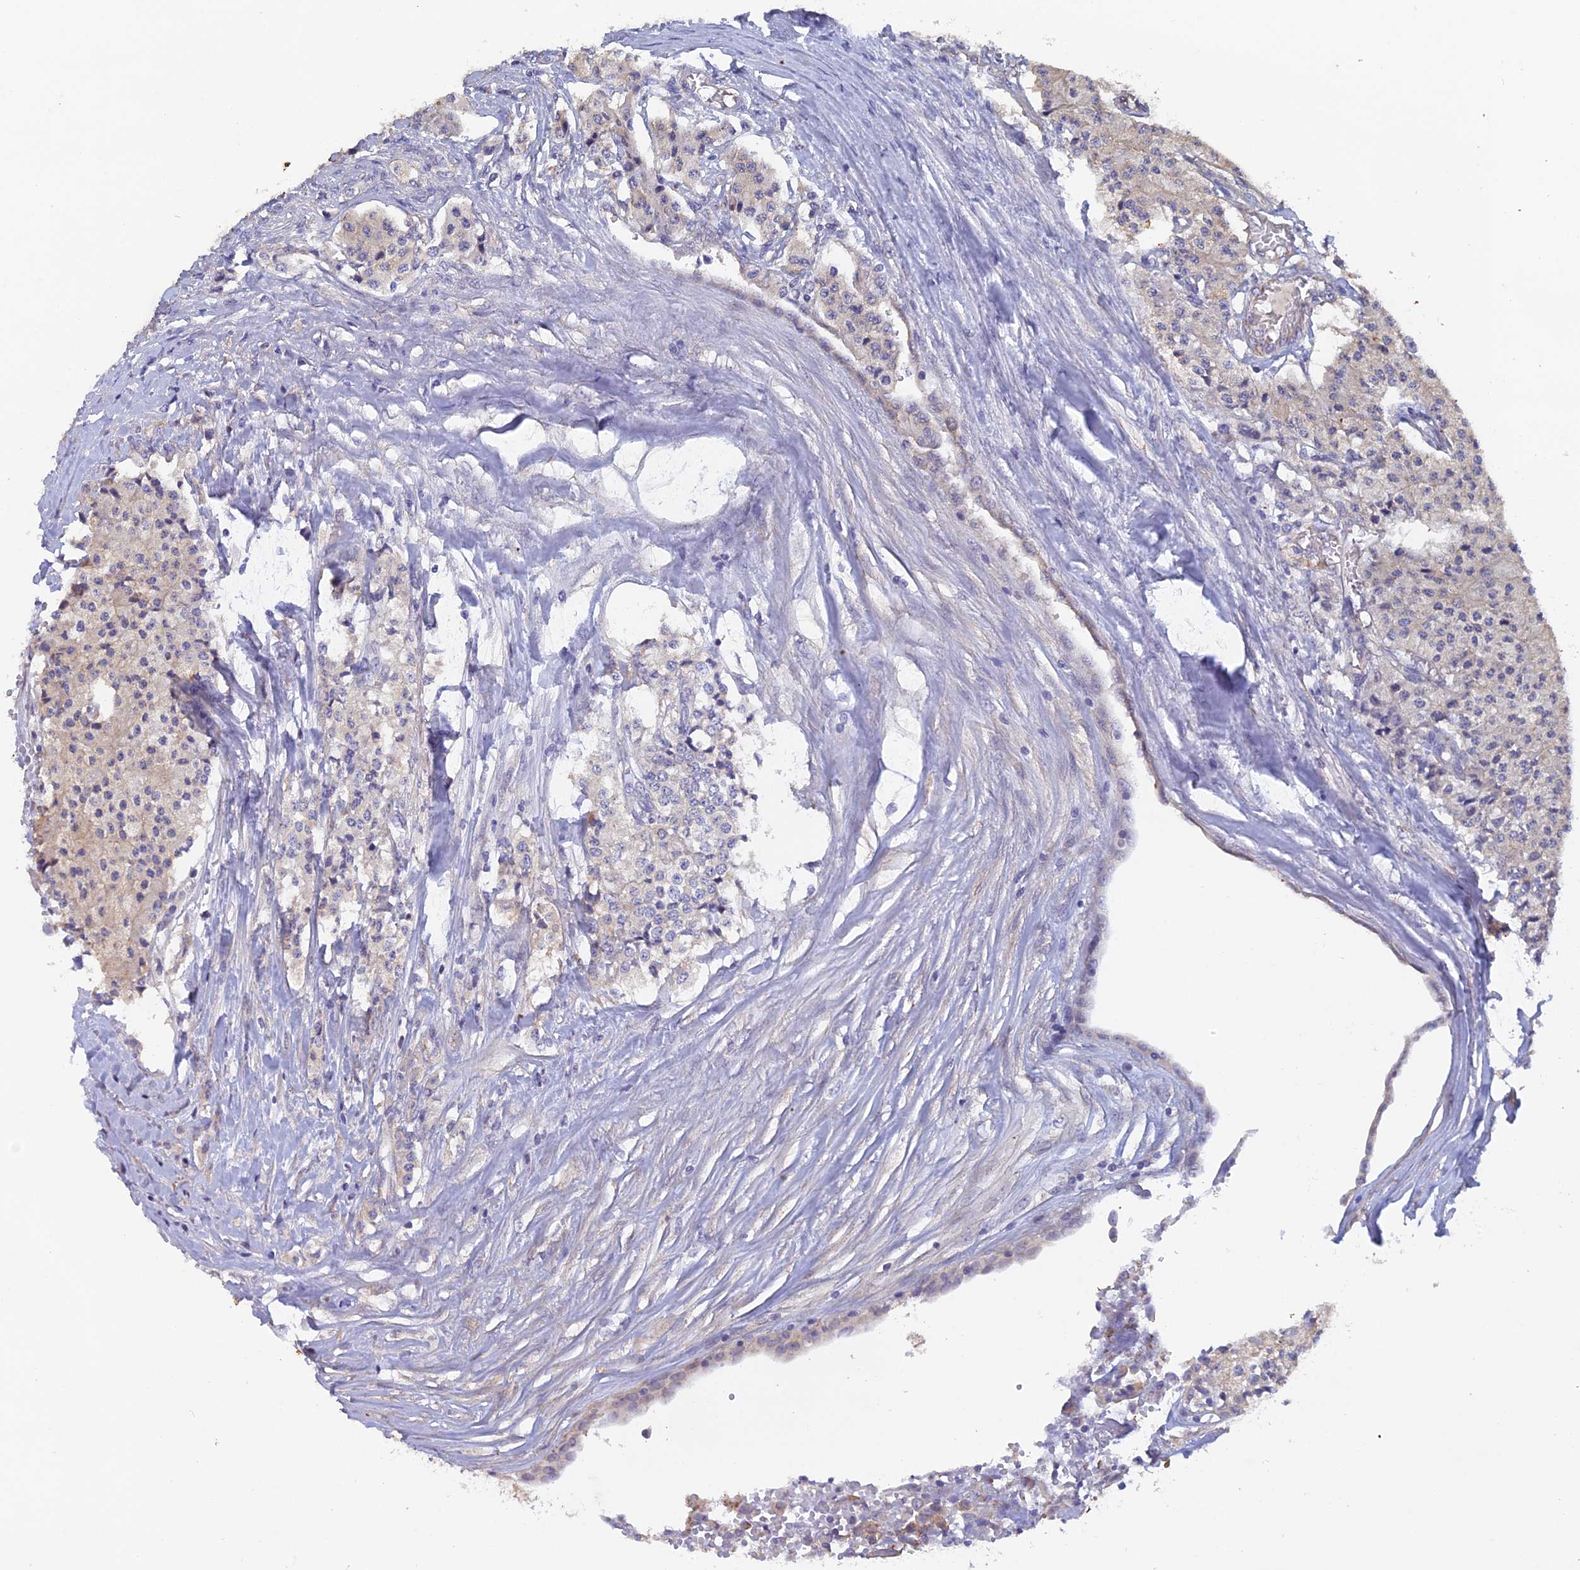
{"staining": {"intensity": "negative", "quantity": "none", "location": "none"}, "tissue": "carcinoid", "cell_type": "Tumor cells", "image_type": "cancer", "snomed": [{"axis": "morphology", "description": "Carcinoid, malignant, NOS"}, {"axis": "topography", "description": "Colon"}], "caption": "Tumor cells are negative for protein expression in human malignant carcinoid.", "gene": "FZR1", "patient": {"sex": "female", "age": 52}}